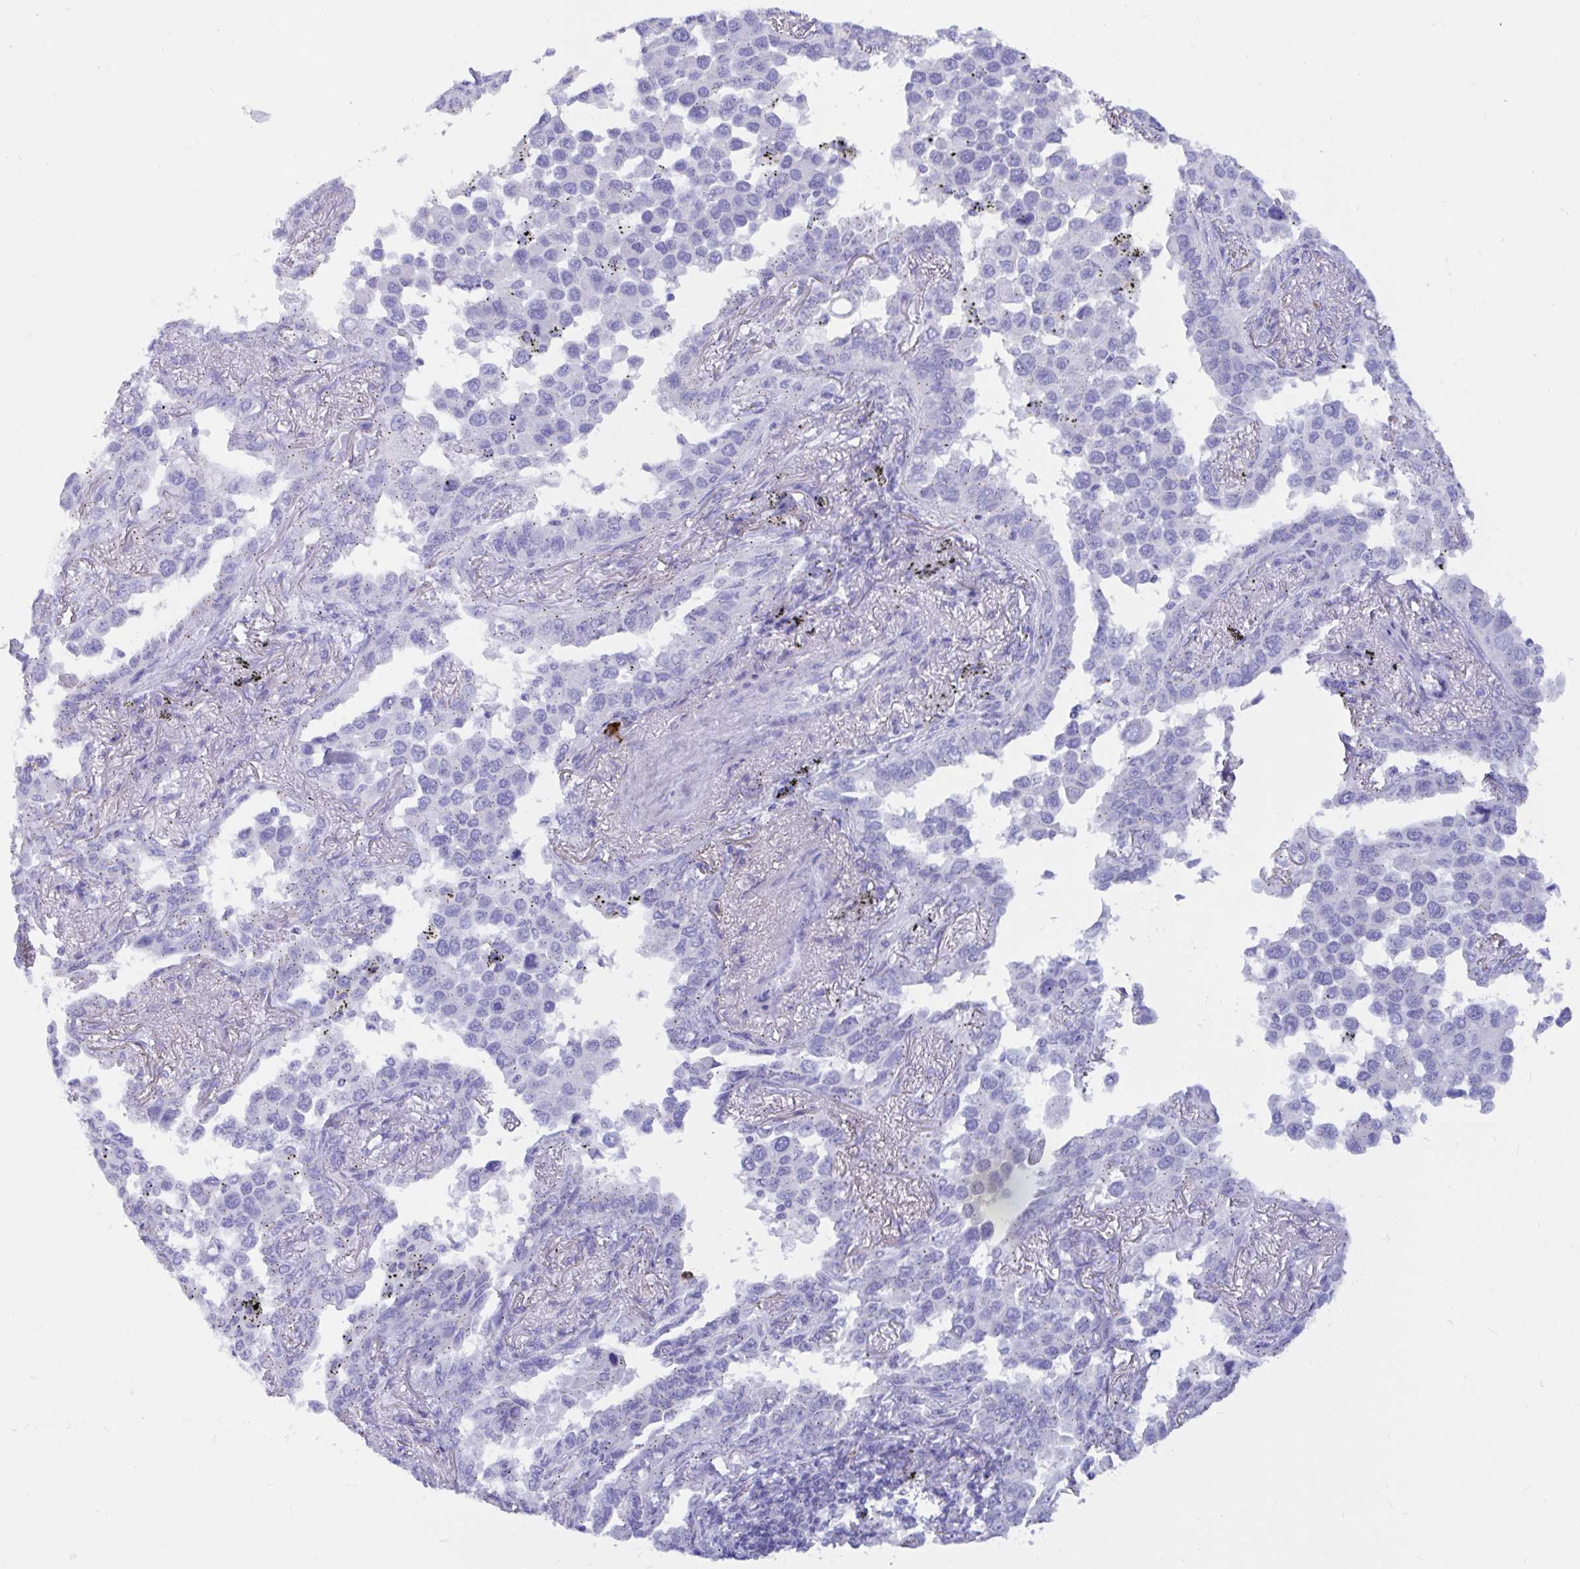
{"staining": {"intensity": "negative", "quantity": "none", "location": "none"}, "tissue": "lung cancer", "cell_type": "Tumor cells", "image_type": "cancer", "snomed": [{"axis": "morphology", "description": "Adenocarcinoma, NOS"}, {"axis": "topography", "description": "Lung"}], "caption": "IHC photomicrograph of neoplastic tissue: human lung adenocarcinoma stained with DAB exhibits no significant protein staining in tumor cells.", "gene": "RNASE3", "patient": {"sex": "male", "age": 67}}